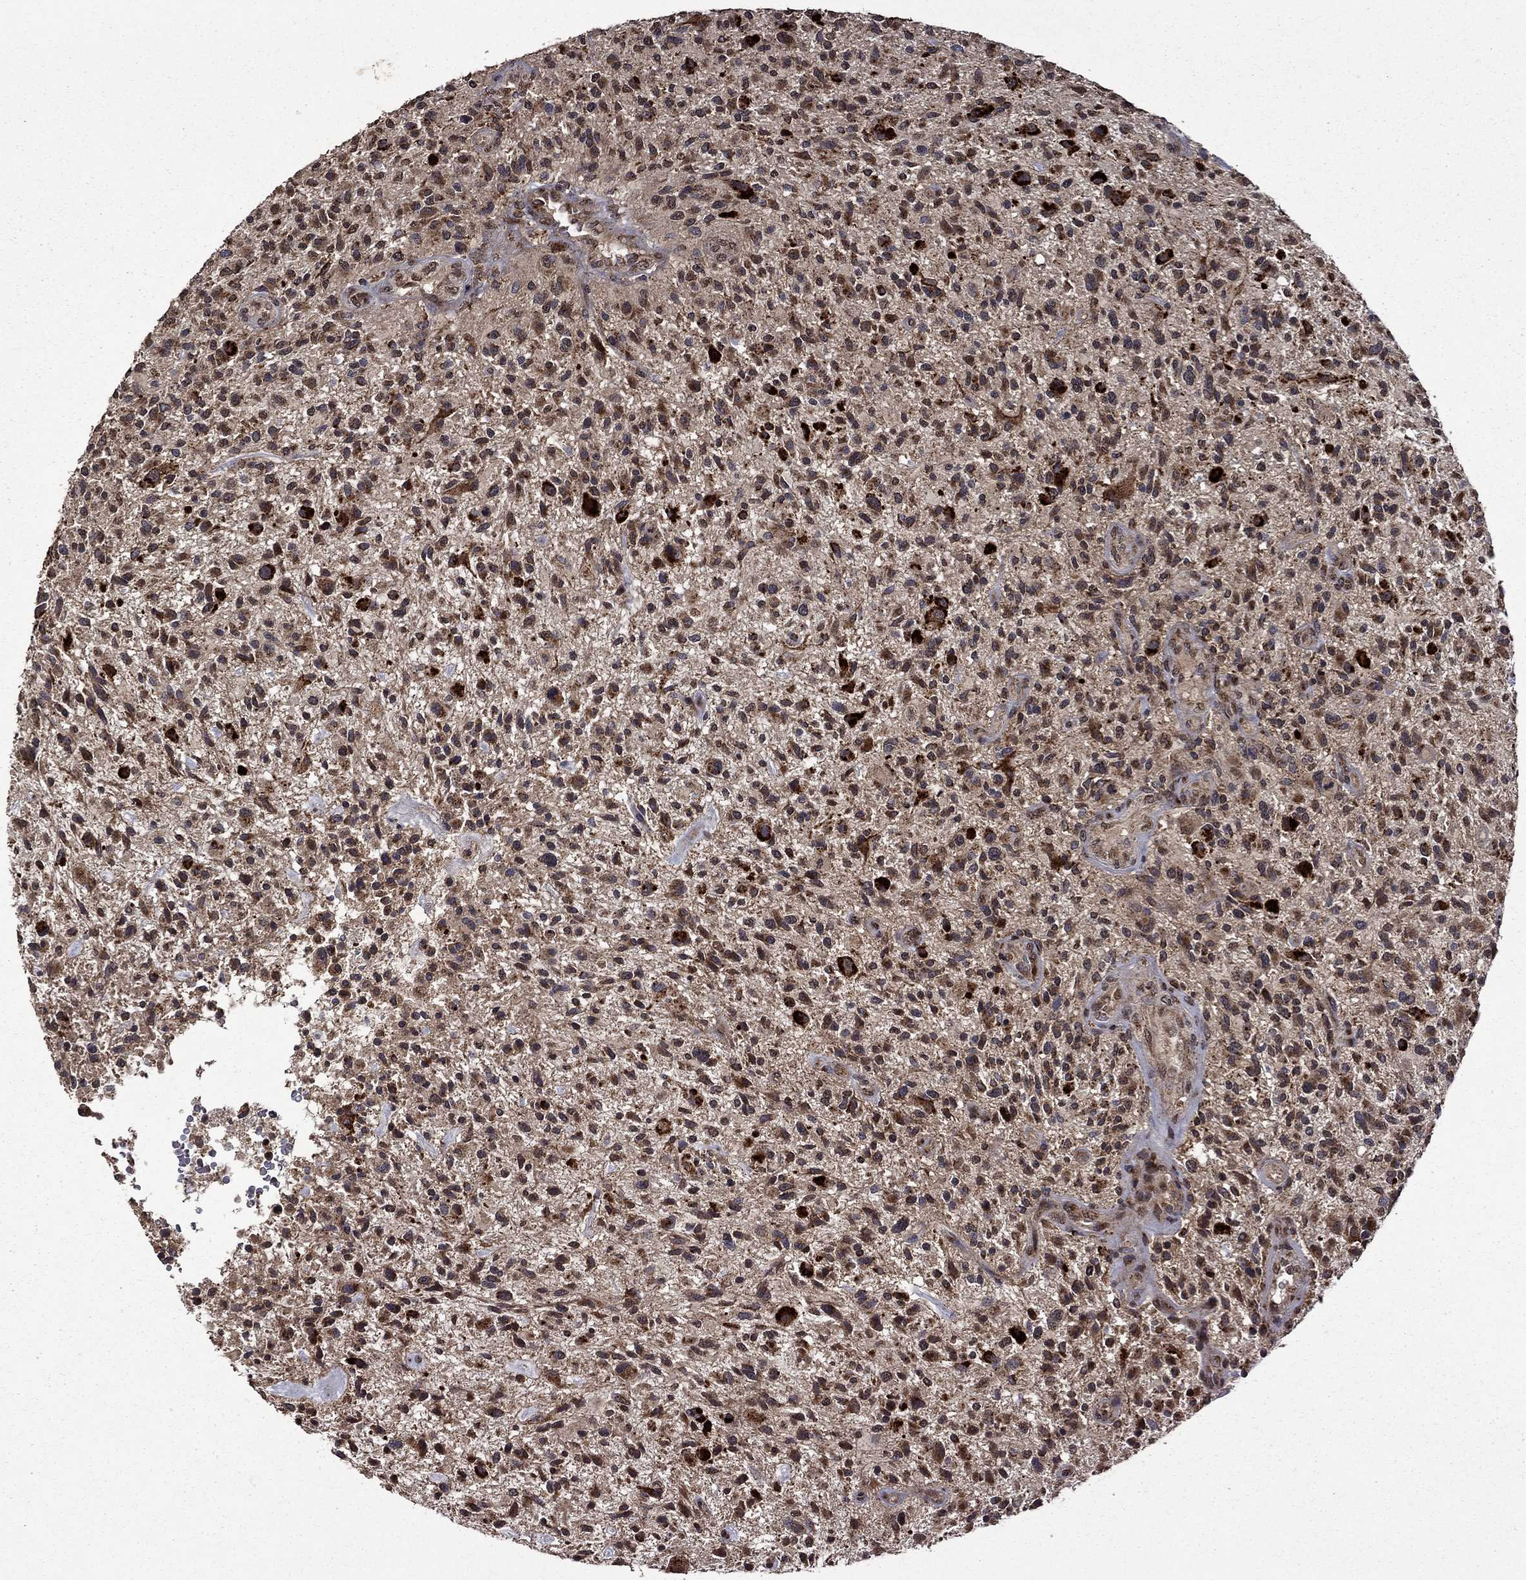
{"staining": {"intensity": "strong", "quantity": "25%-75%", "location": "cytoplasmic/membranous,nuclear"}, "tissue": "glioma", "cell_type": "Tumor cells", "image_type": "cancer", "snomed": [{"axis": "morphology", "description": "Glioma, malignant, High grade"}, {"axis": "topography", "description": "Brain"}], "caption": "This is an image of immunohistochemistry staining of glioma, which shows strong positivity in the cytoplasmic/membranous and nuclear of tumor cells.", "gene": "ITM2B", "patient": {"sex": "male", "age": 47}}